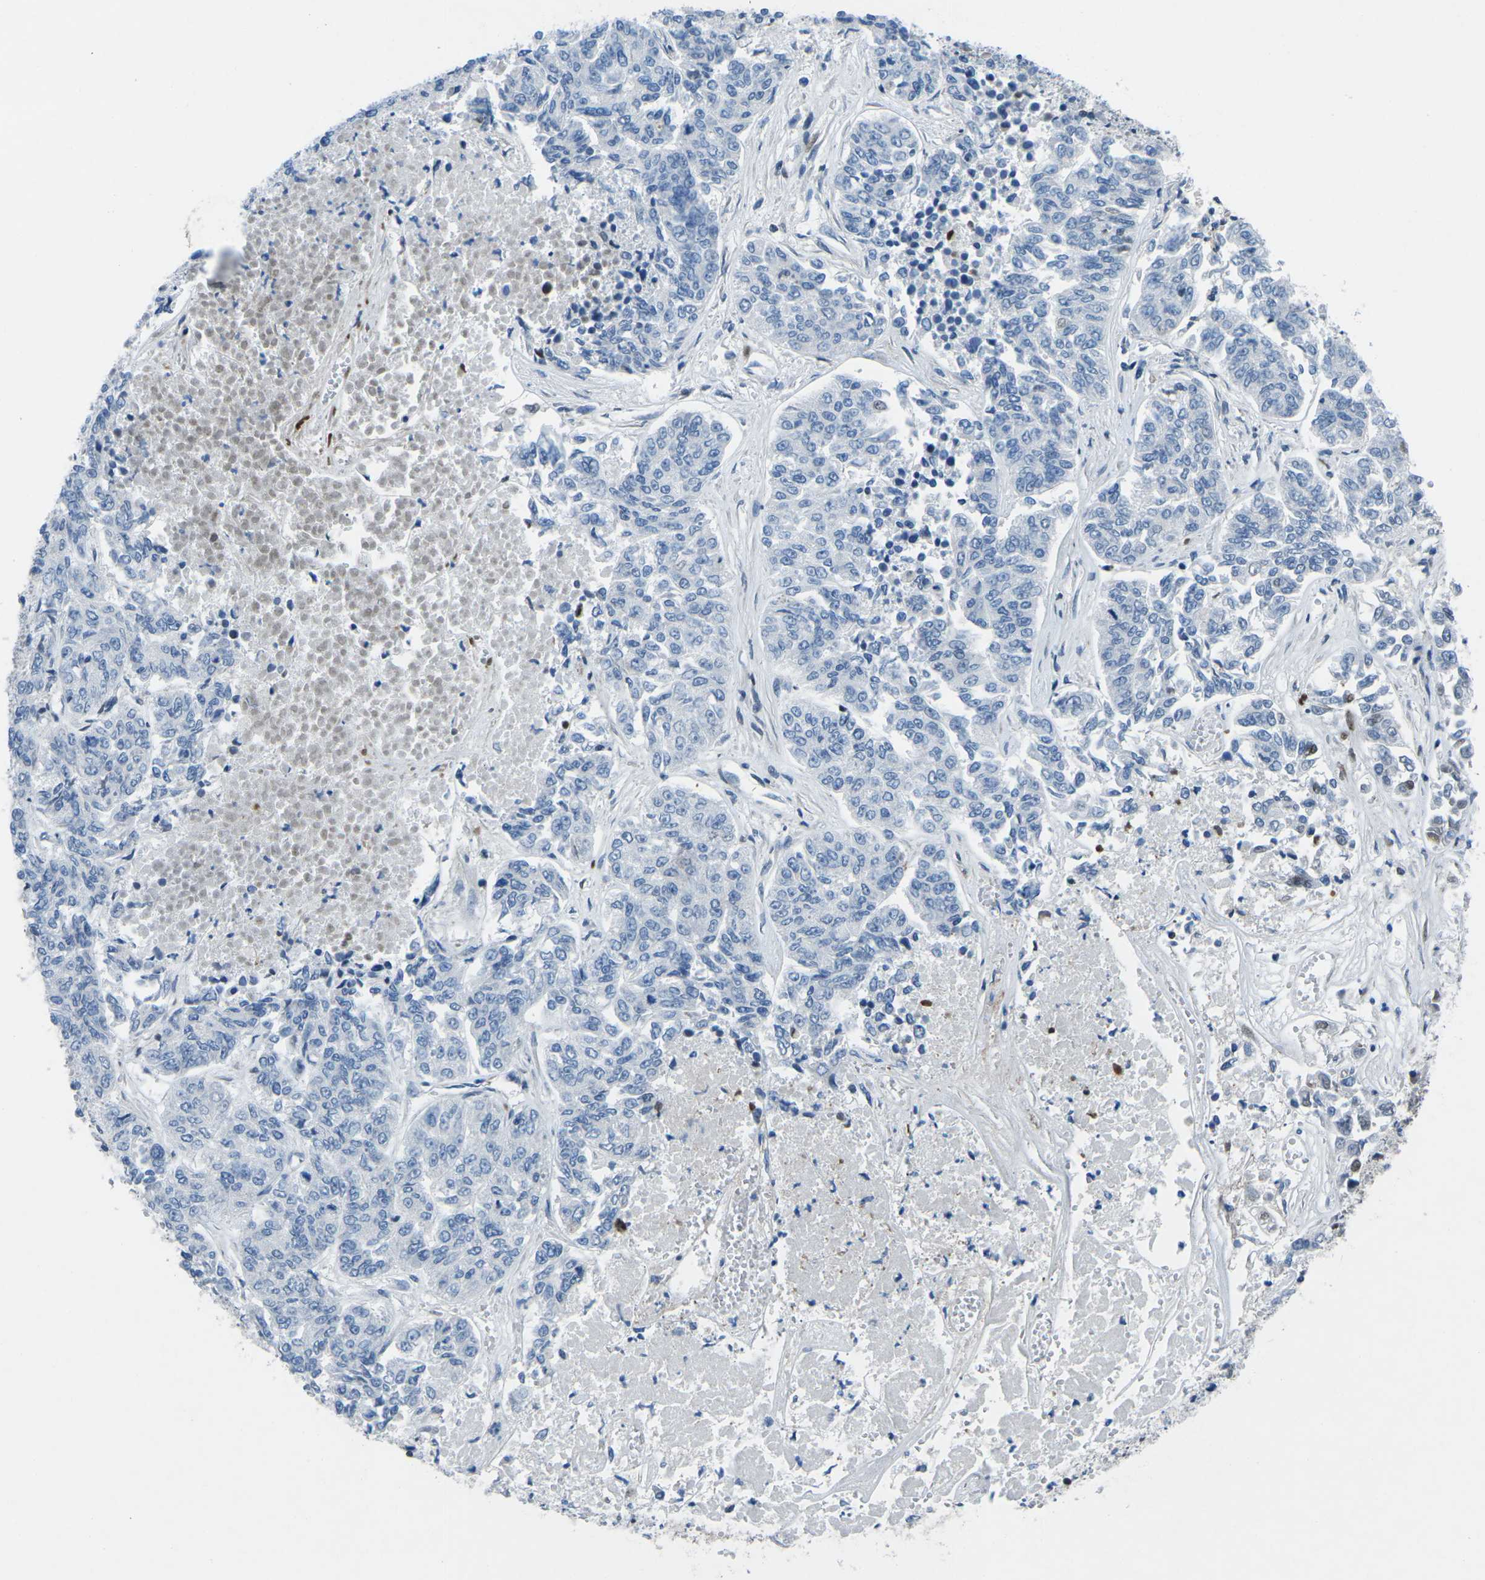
{"staining": {"intensity": "negative", "quantity": "none", "location": "none"}, "tissue": "lung cancer", "cell_type": "Tumor cells", "image_type": "cancer", "snomed": [{"axis": "morphology", "description": "Adenocarcinoma, NOS"}, {"axis": "topography", "description": "Lung"}], "caption": "There is no significant expression in tumor cells of lung cancer.", "gene": "MBNL1", "patient": {"sex": "male", "age": 84}}